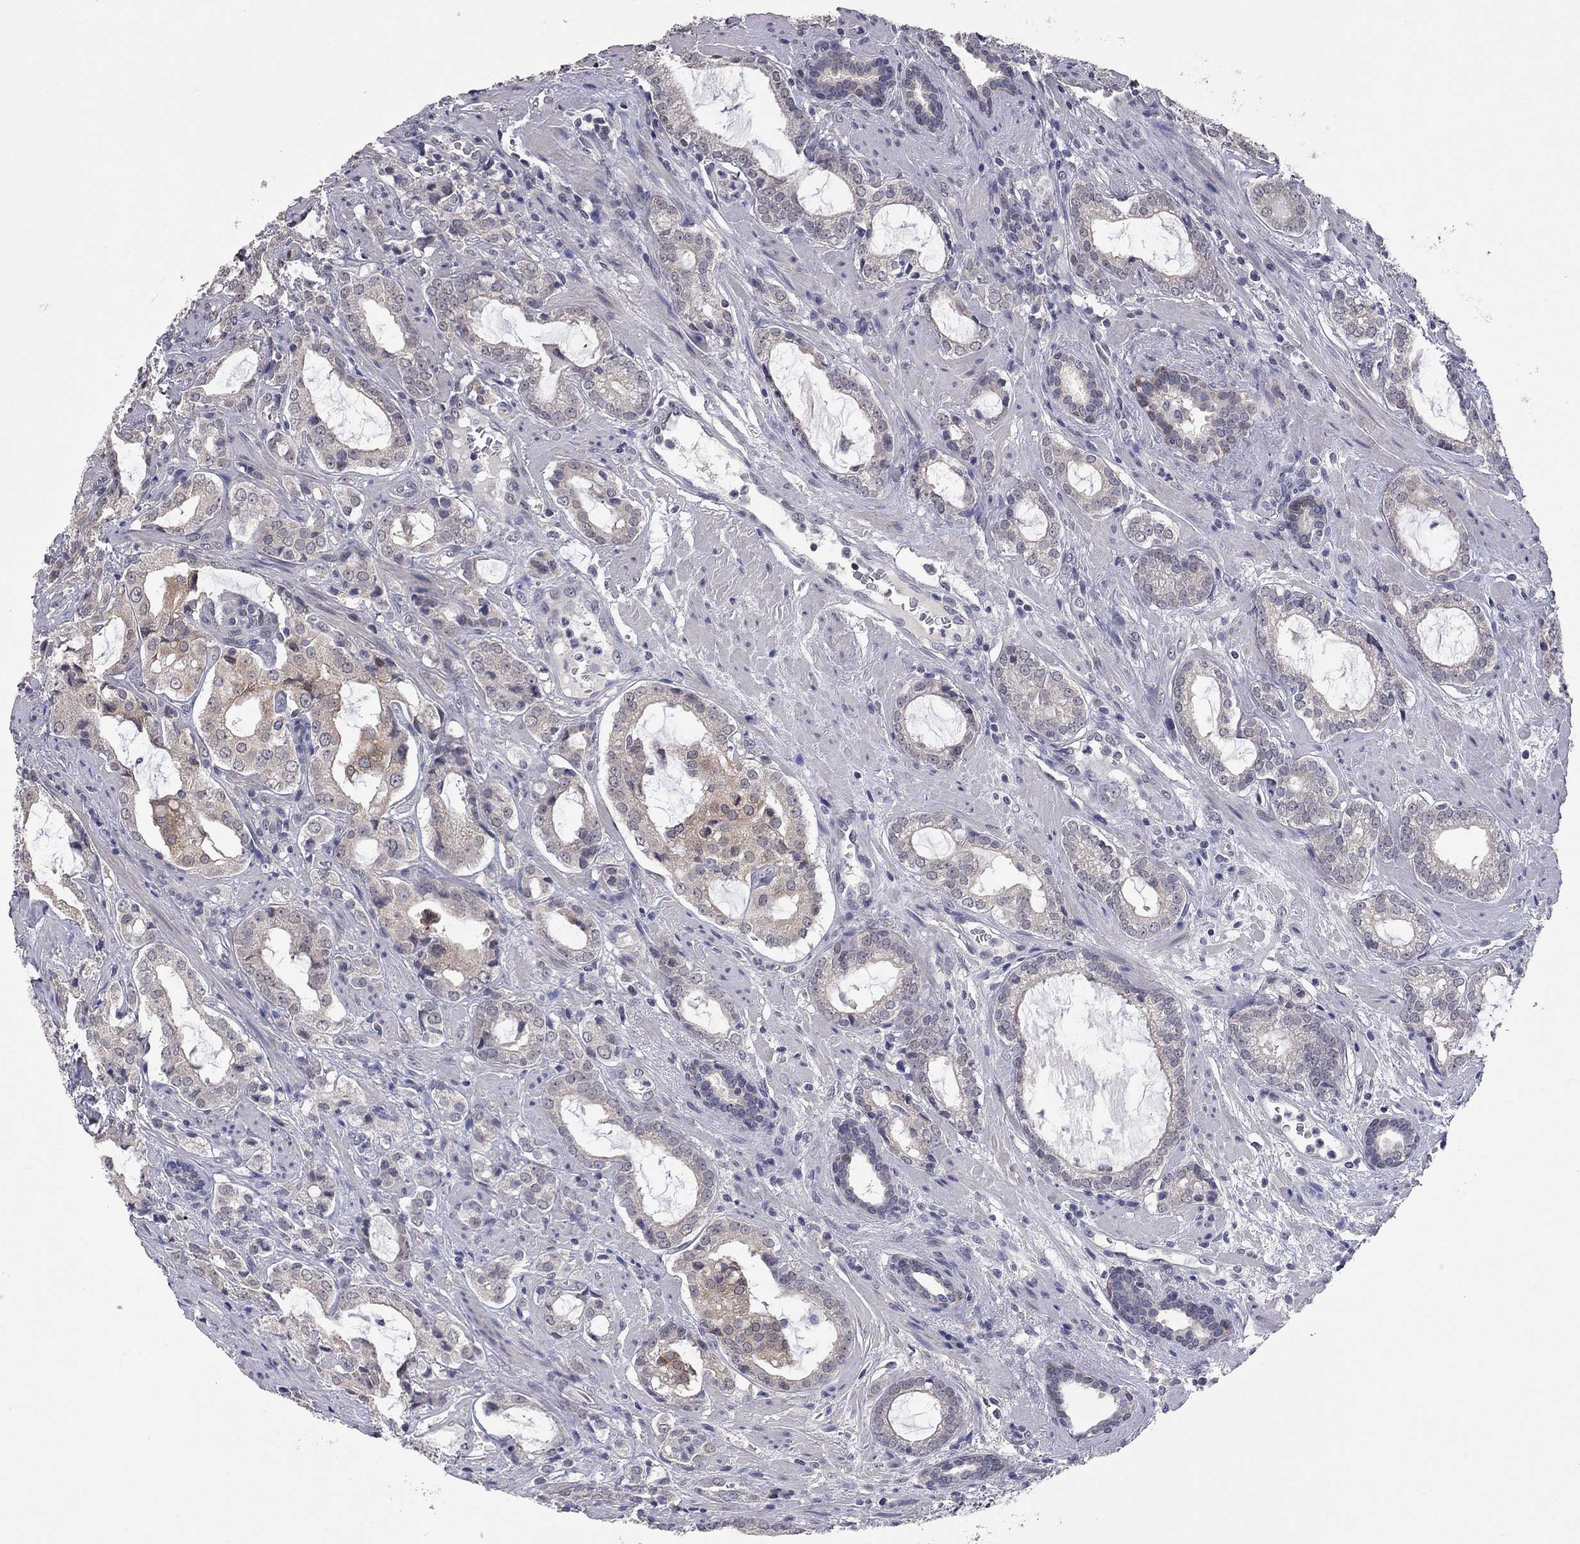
{"staining": {"intensity": "weak", "quantity": "25%-75%", "location": "cytoplasmic/membranous"}, "tissue": "prostate cancer", "cell_type": "Tumor cells", "image_type": "cancer", "snomed": [{"axis": "morphology", "description": "Adenocarcinoma, NOS"}, {"axis": "topography", "description": "Prostate"}], "caption": "Adenocarcinoma (prostate) was stained to show a protein in brown. There is low levels of weak cytoplasmic/membranous staining in approximately 25%-75% of tumor cells. (Brightfield microscopy of DAB IHC at high magnification).", "gene": "FABP12", "patient": {"sex": "male", "age": 66}}